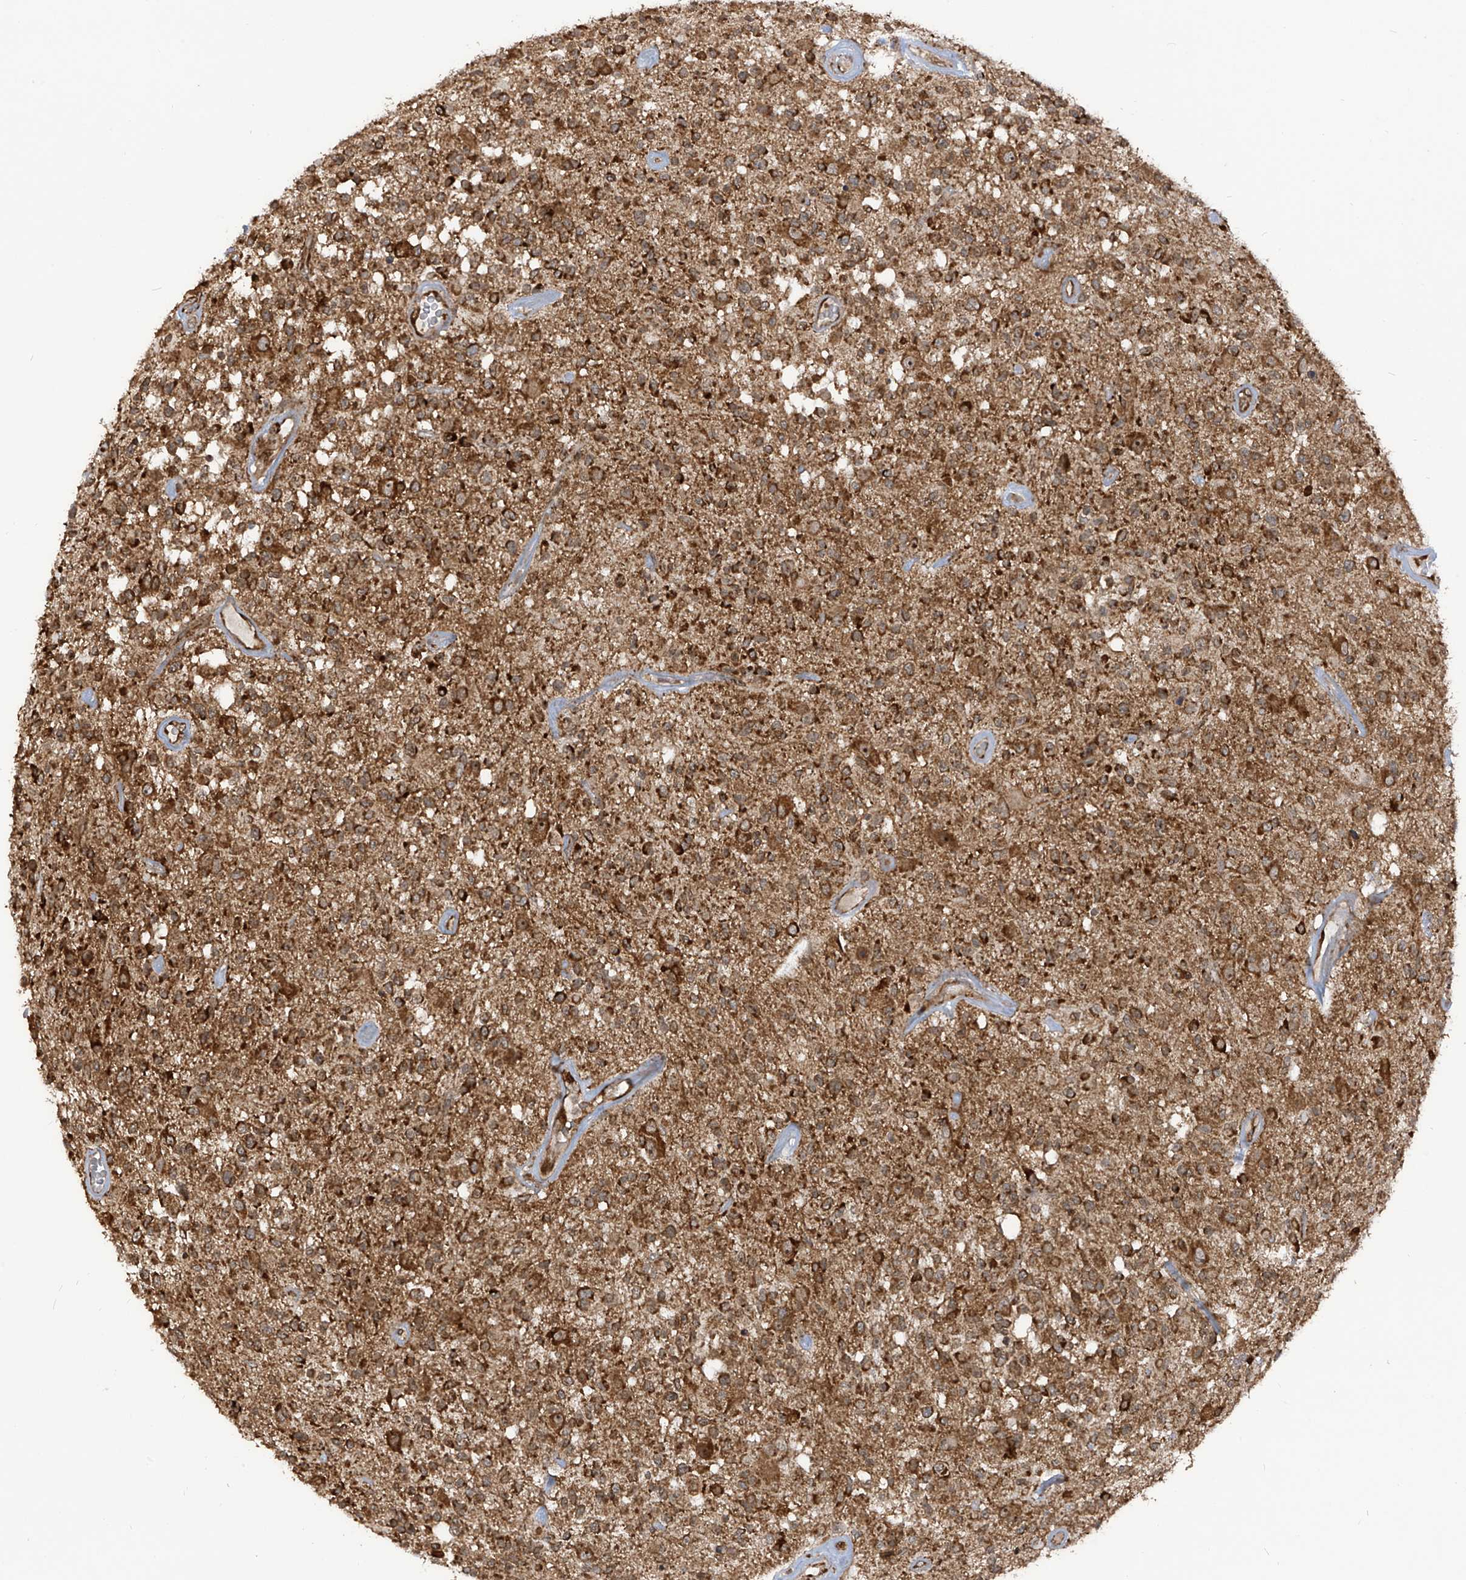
{"staining": {"intensity": "strong", "quantity": ">75%", "location": "cytoplasmic/membranous"}, "tissue": "glioma", "cell_type": "Tumor cells", "image_type": "cancer", "snomed": [{"axis": "morphology", "description": "Glioma, malignant, High grade"}, {"axis": "morphology", "description": "Glioblastoma, NOS"}, {"axis": "topography", "description": "Brain"}], "caption": "High-power microscopy captured an immunohistochemistry photomicrograph of glioma, revealing strong cytoplasmic/membranous positivity in about >75% of tumor cells.", "gene": "TRIM67", "patient": {"sex": "male", "age": 60}}